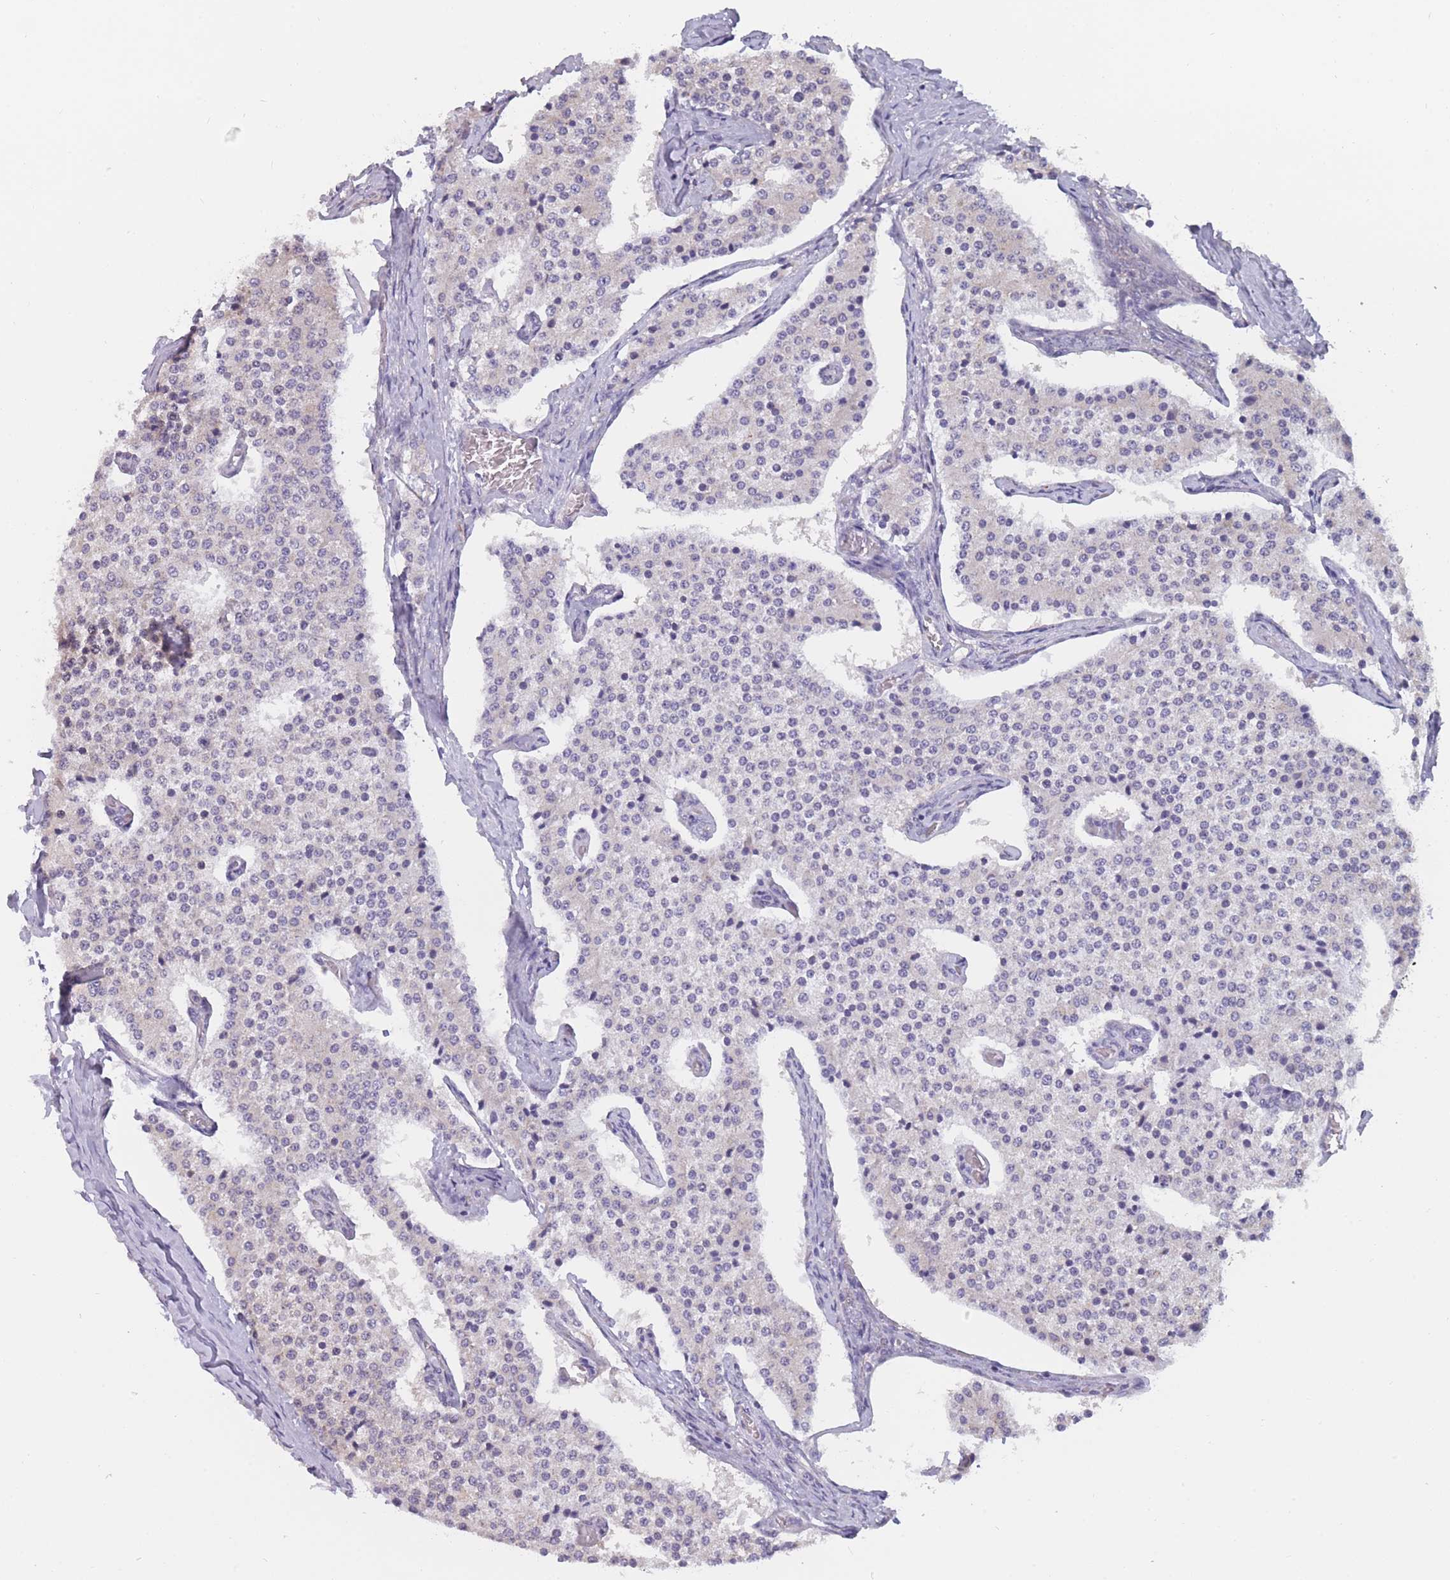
{"staining": {"intensity": "negative", "quantity": "none", "location": "none"}, "tissue": "carcinoid", "cell_type": "Tumor cells", "image_type": "cancer", "snomed": [{"axis": "morphology", "description": "Carcinoid, malignant, NOS"}, {"axis": "topography", "description": "Colon"}], "caption": "An image of carcinoid stained for a protein reveals no brown staining in tumor cells.", "gene": "COL27A1", "patient": {"sex": "female", "age": 52}}